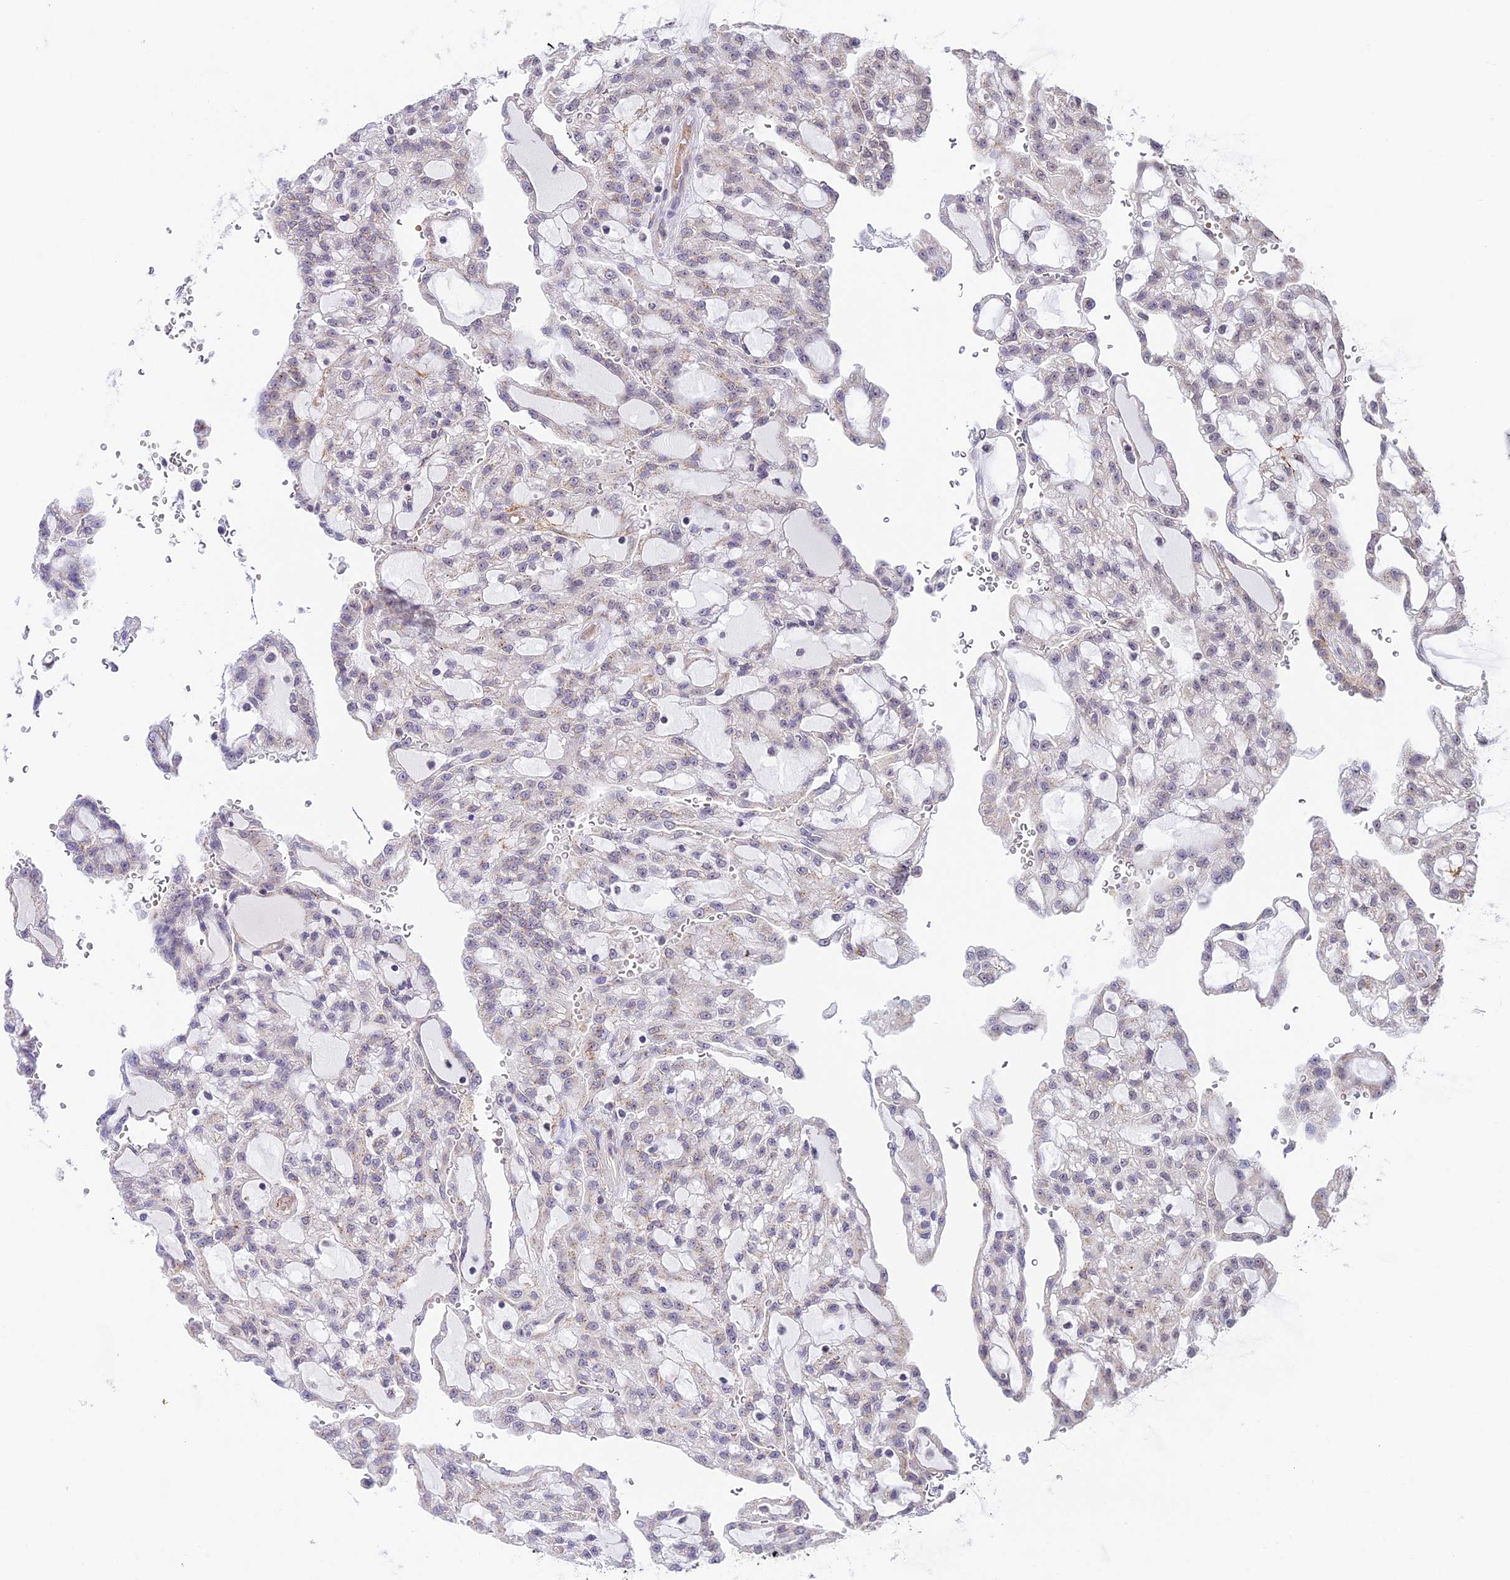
{"staining": {"intensity": "negative", "quantity": "none", "location": "none"}, "tissue": "renal cancer", "cell_type": "Tumor cells", "image_type": "cancer", "snomed": [{"axis": "morphology", "description": "Adenocarcinoma, NOS"}, {"axis": "topography", "description": "Kidney"}], "caption": "High magnification brightfield microscopy of renal cancer stained with DAB (brown) and counterstained with hematoxylin (blue): tumor cells show no significant positivity. Brightfield microscopy of IHC stained with DAB (3,3'-diaminobenzidine) (brown) and hematoxylin (blue), captured at high magnification.", "gene": "HEATR5B", "patient": {"sex": "male", "age": 63}}